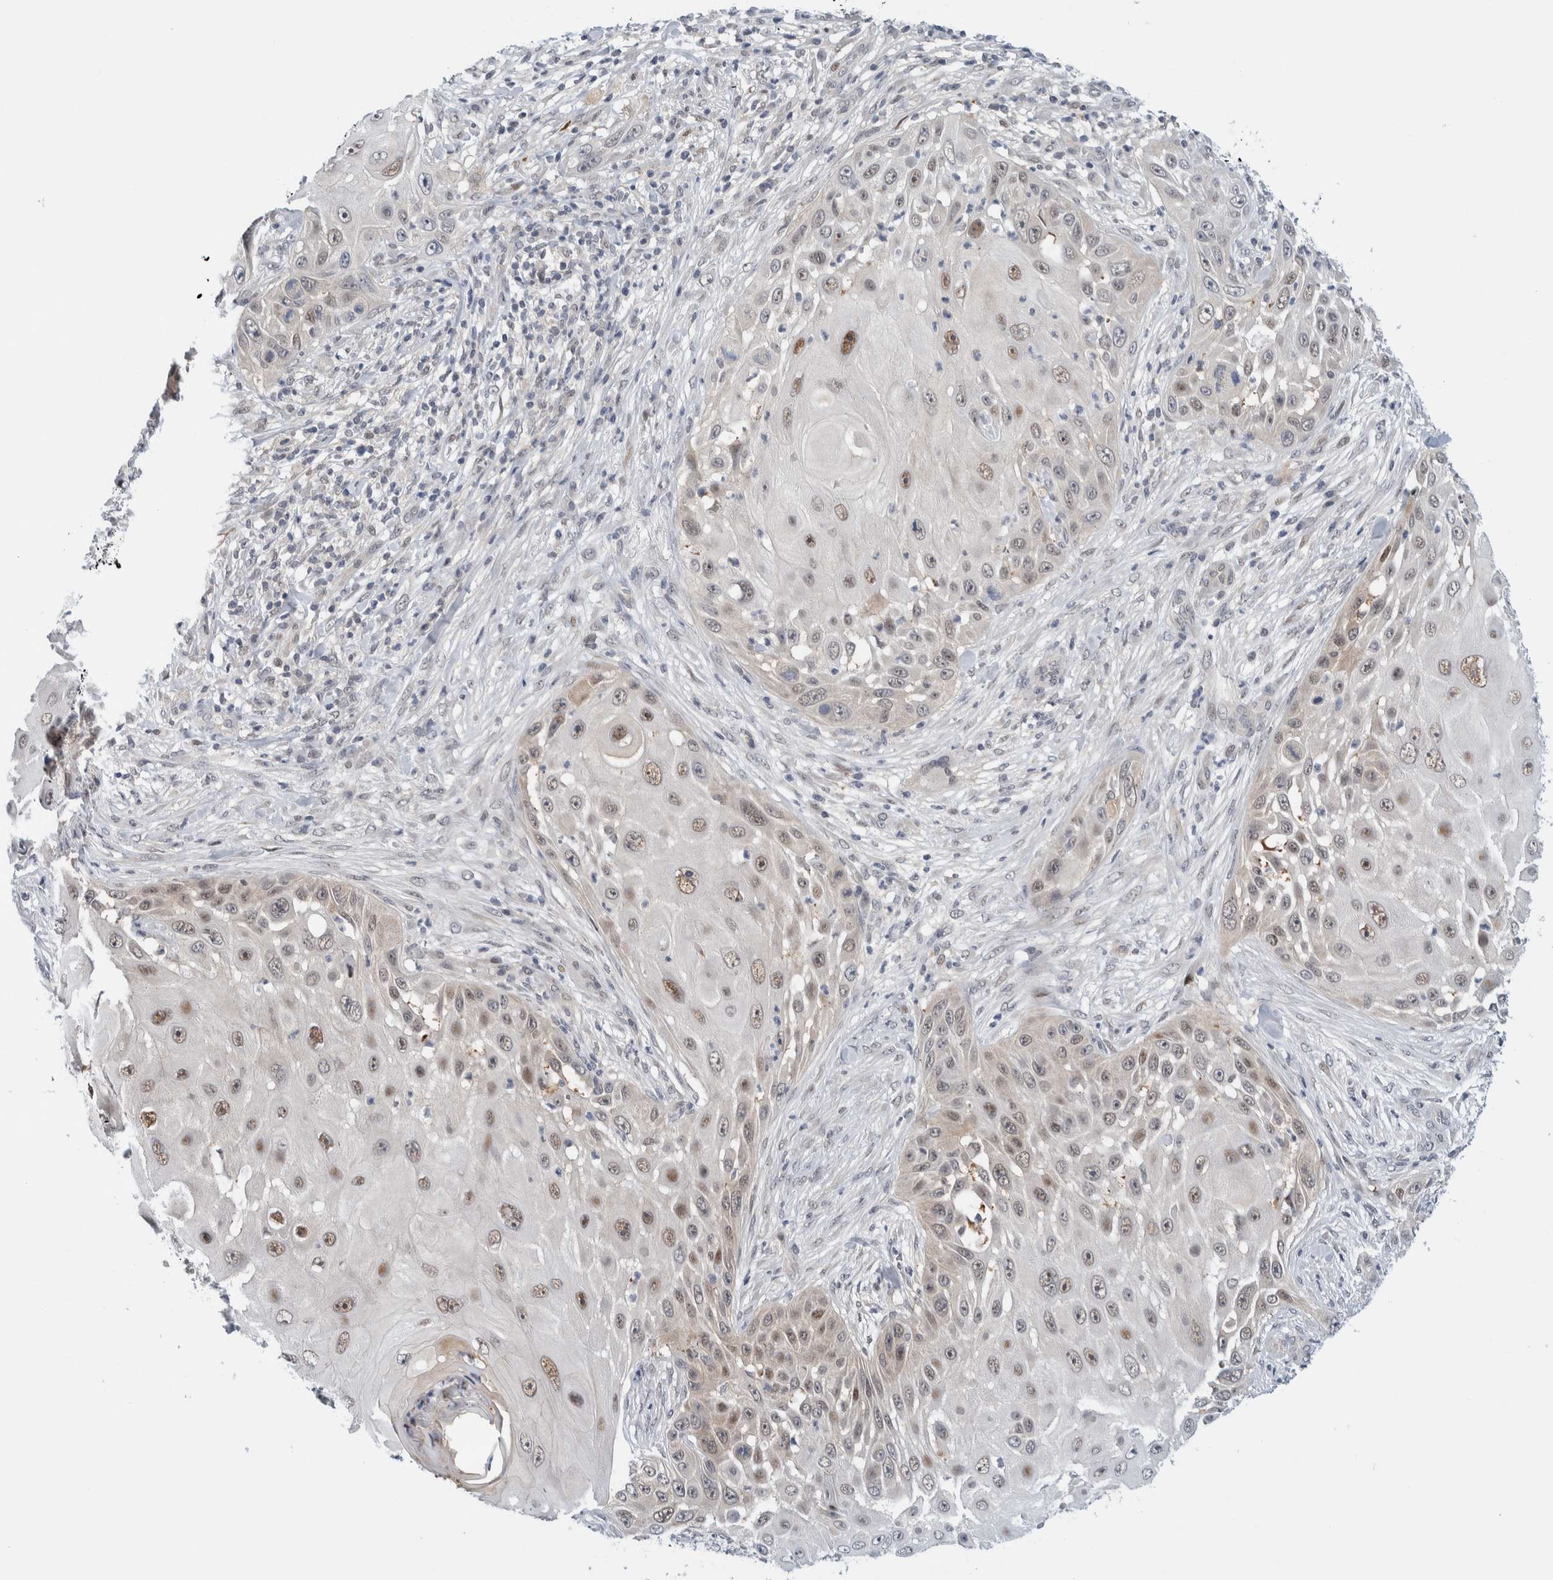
{"staining": {"intensity": "moderate", "quantity": "25%-75%", "location": "nuclear"}, "tissue": "skin cancer", "cell_type": "Tumor cells", "image_type": "cancer", "snomed": [{"axis": "morphology", "description": "Squamous cell carcinoma, NOS"}, {"axis": "topography", "description": "Skin"}], "caption": "Approximately 25%-75% of tumor cells in human skin squamous cell carcinoma display moderate nuclear protein expression as visualized by brown immunohistochemical staining.", "gene": "NCR3LG1", "patient": {"sex": "female", "age": 44}}